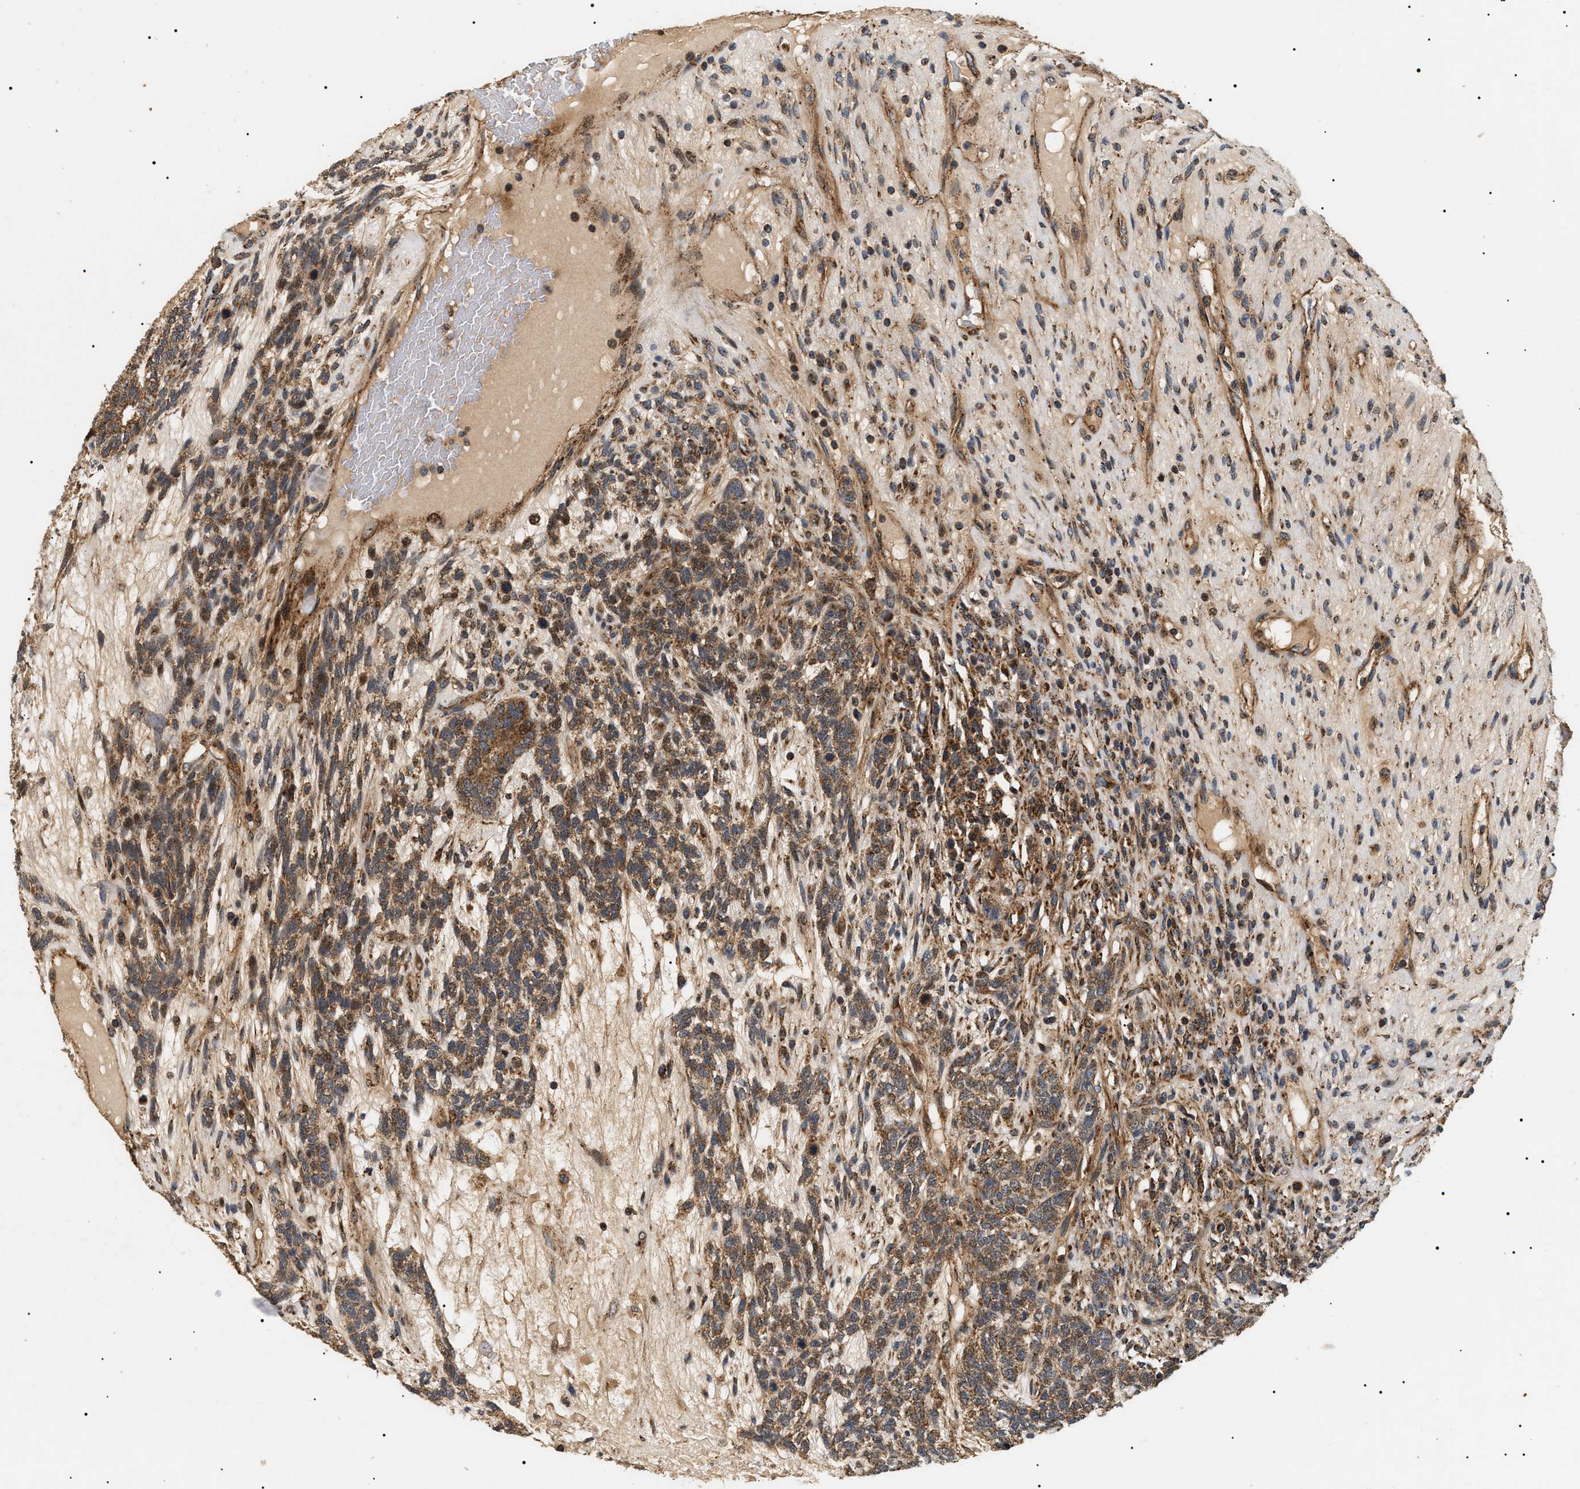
{"staining": {"intensity": "moderate", "quantity": ">75%", "location": "cytoplasmic/membranous"}, "tissue": "testis cancer", "cell_type": "Tumor cells", "image_type": "cancer", "snomed": [{"axis": "morphology", "description": "Seminoma, NOS"}, {"axis": "topography", "description": "Testis"}], "caption": "Testis cancer (seminoma) stained for a protein demonstrates moderate cytoplasmic/membranous positivity in tumor cells.", "gene": "ZBTB26", "patient": {"sex": "male", "age": 28}}